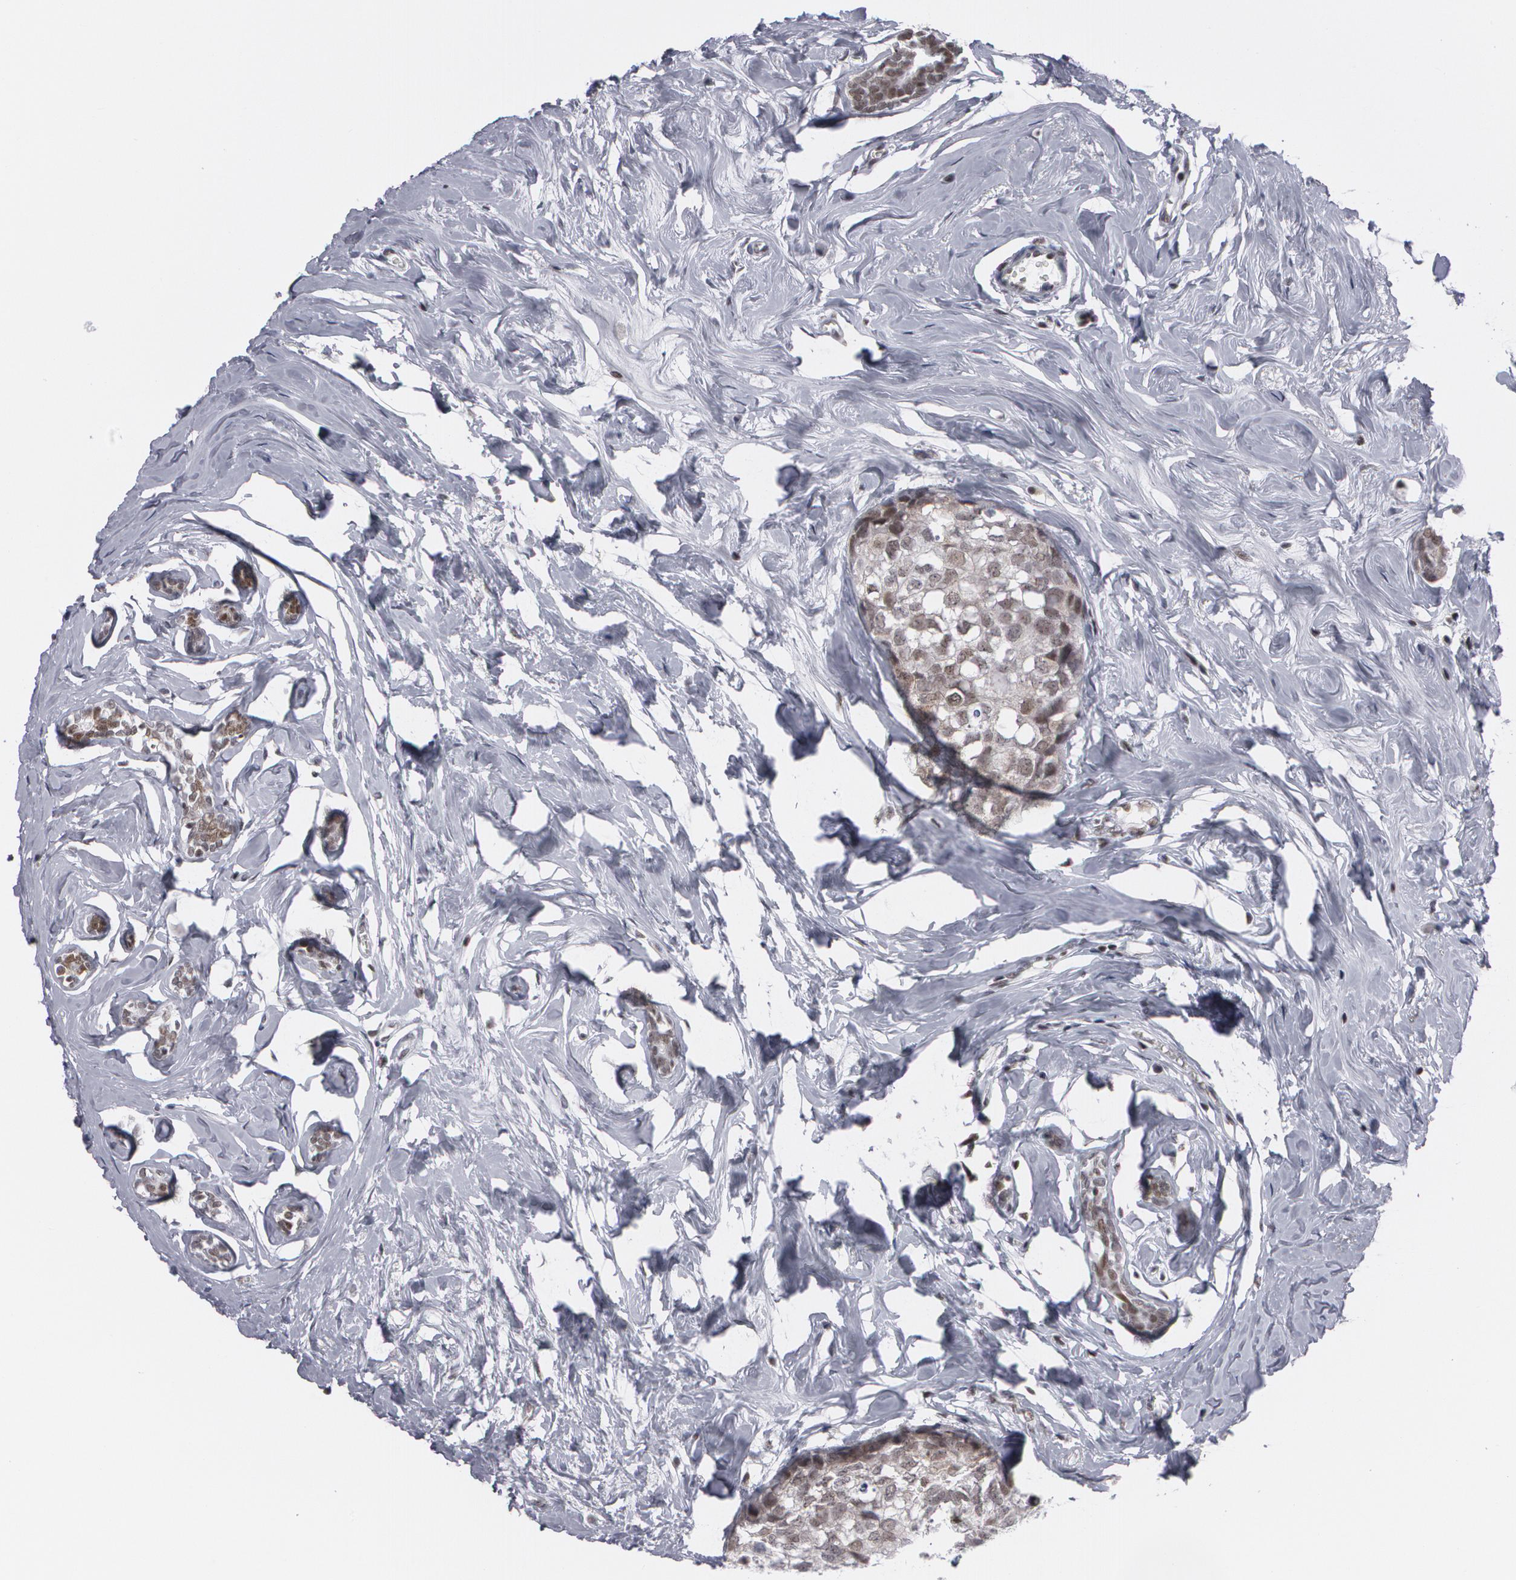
{"staining": {"intensity": "moderate", "quantity": ">75%", "location": "cytoplasmic/membranous,nuclear"}, "tissue": "breast cancer", "cell_type": "Tumor cells", "image_type": "cancer", "snomed": [{"axis": "morphology", "description": "Normal tissue, NOS"}, {"axis": "morphology", "description": "Duct carcinoma"}, {"axis": "topography", "description": "Breast"}], "caption": "Moderate cytoplasmic/membranous and nuclear protein staining is present in approximately >75% of tumor cells in intraductal carcinoma (breast).", "gene": "MCL1", "patient": {"sex": "female", "age": 50}}